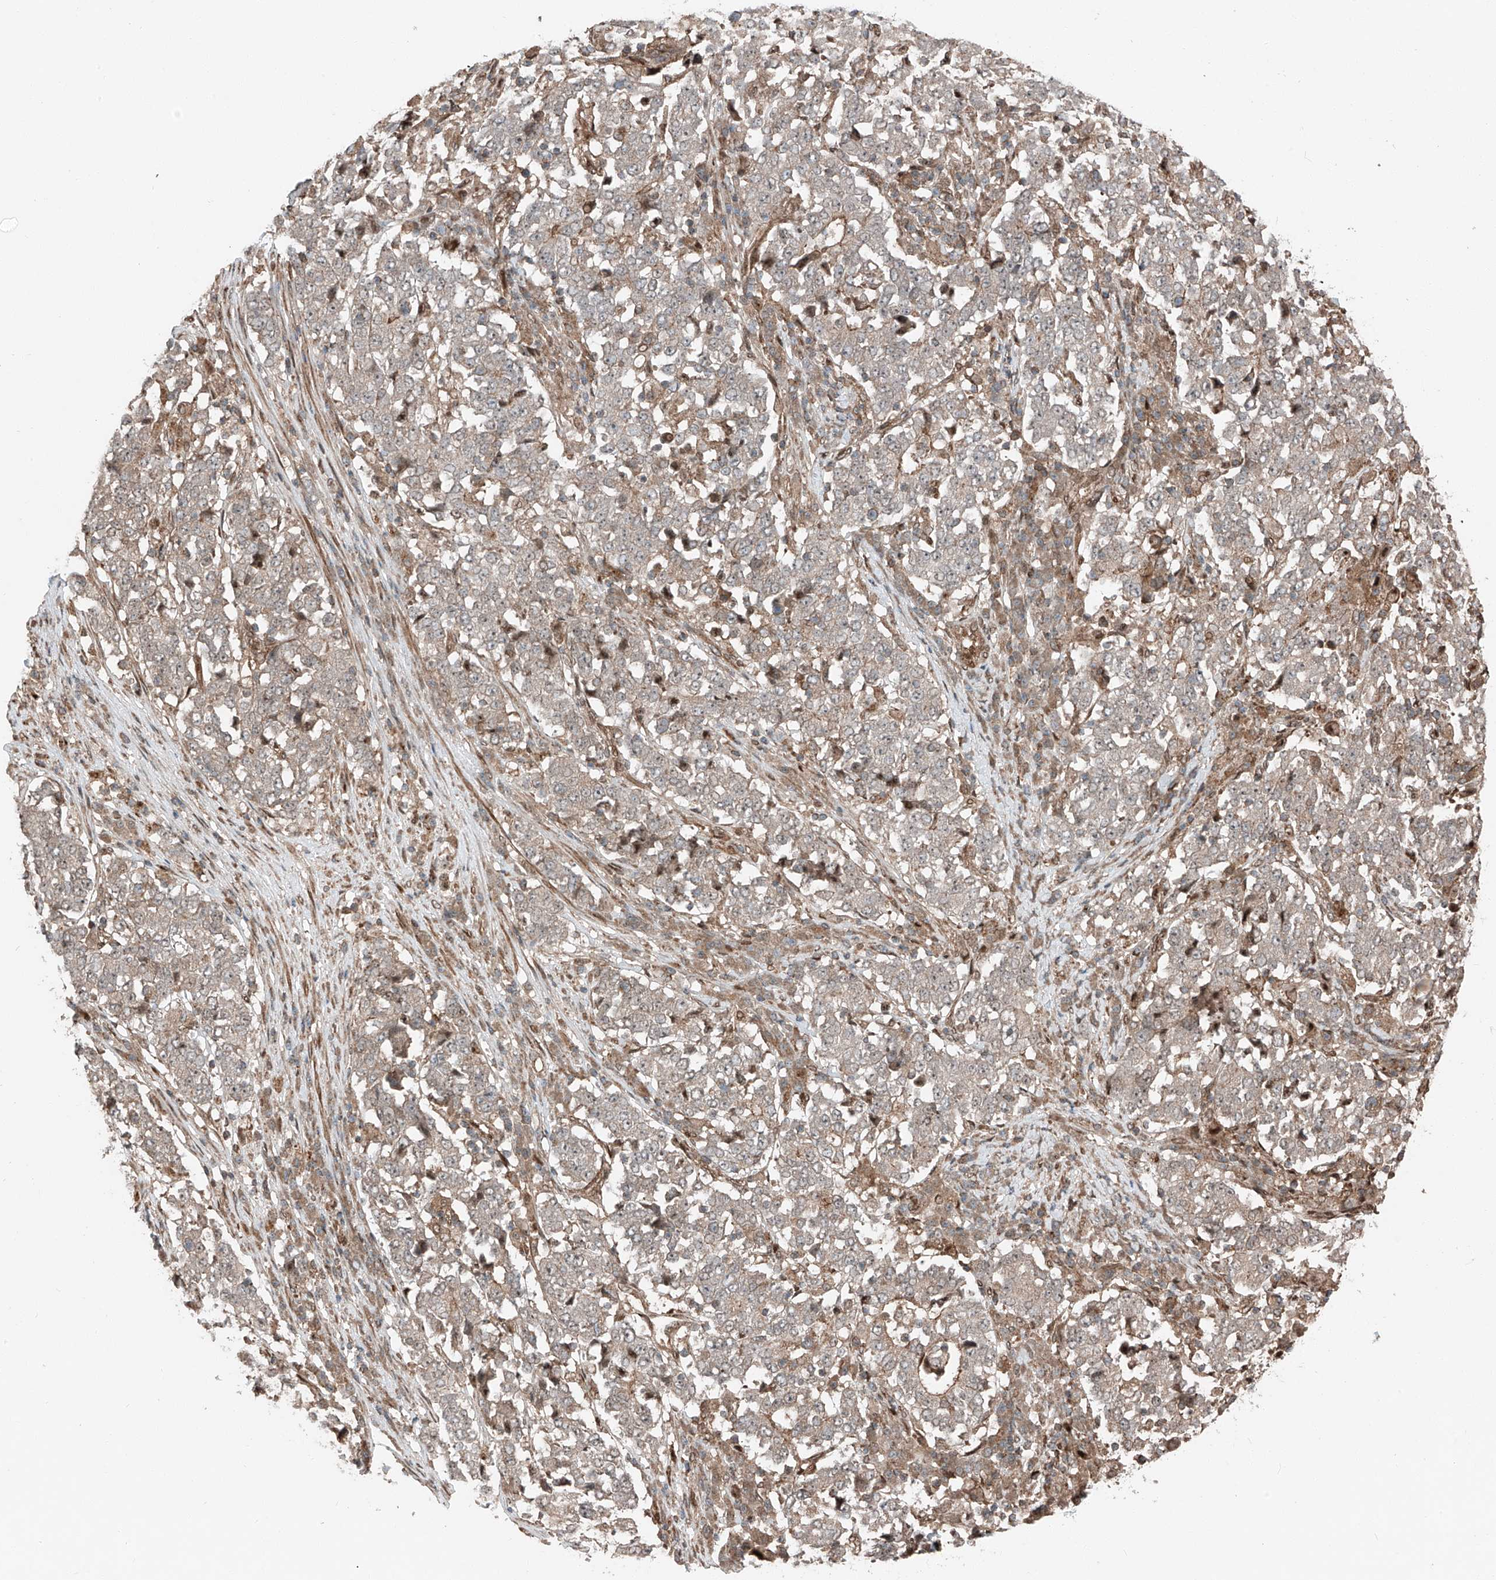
{"staining": {"intensity": "weak", "quantity": "25%-75%", "location": "cytoplasmic/membranous"}, "tissue": "stomach cancer", "cell_type": "Tumor cells", "image_type": "cancer", "snomed": [{"axis": "morphology", "description": "Adenocarcinoma, NOS"}, {"axis": "topography", "description": "Stomach"}], "caption": "Immunohistochemistry of human stomach cancer (adenocarcinoma) shows low levels of weak cytoplasmic/membranous expression in approximately 25%-75% of tumor cells.", "gene": "CEP162", "patient": {"sex": "male", "age": 59}}